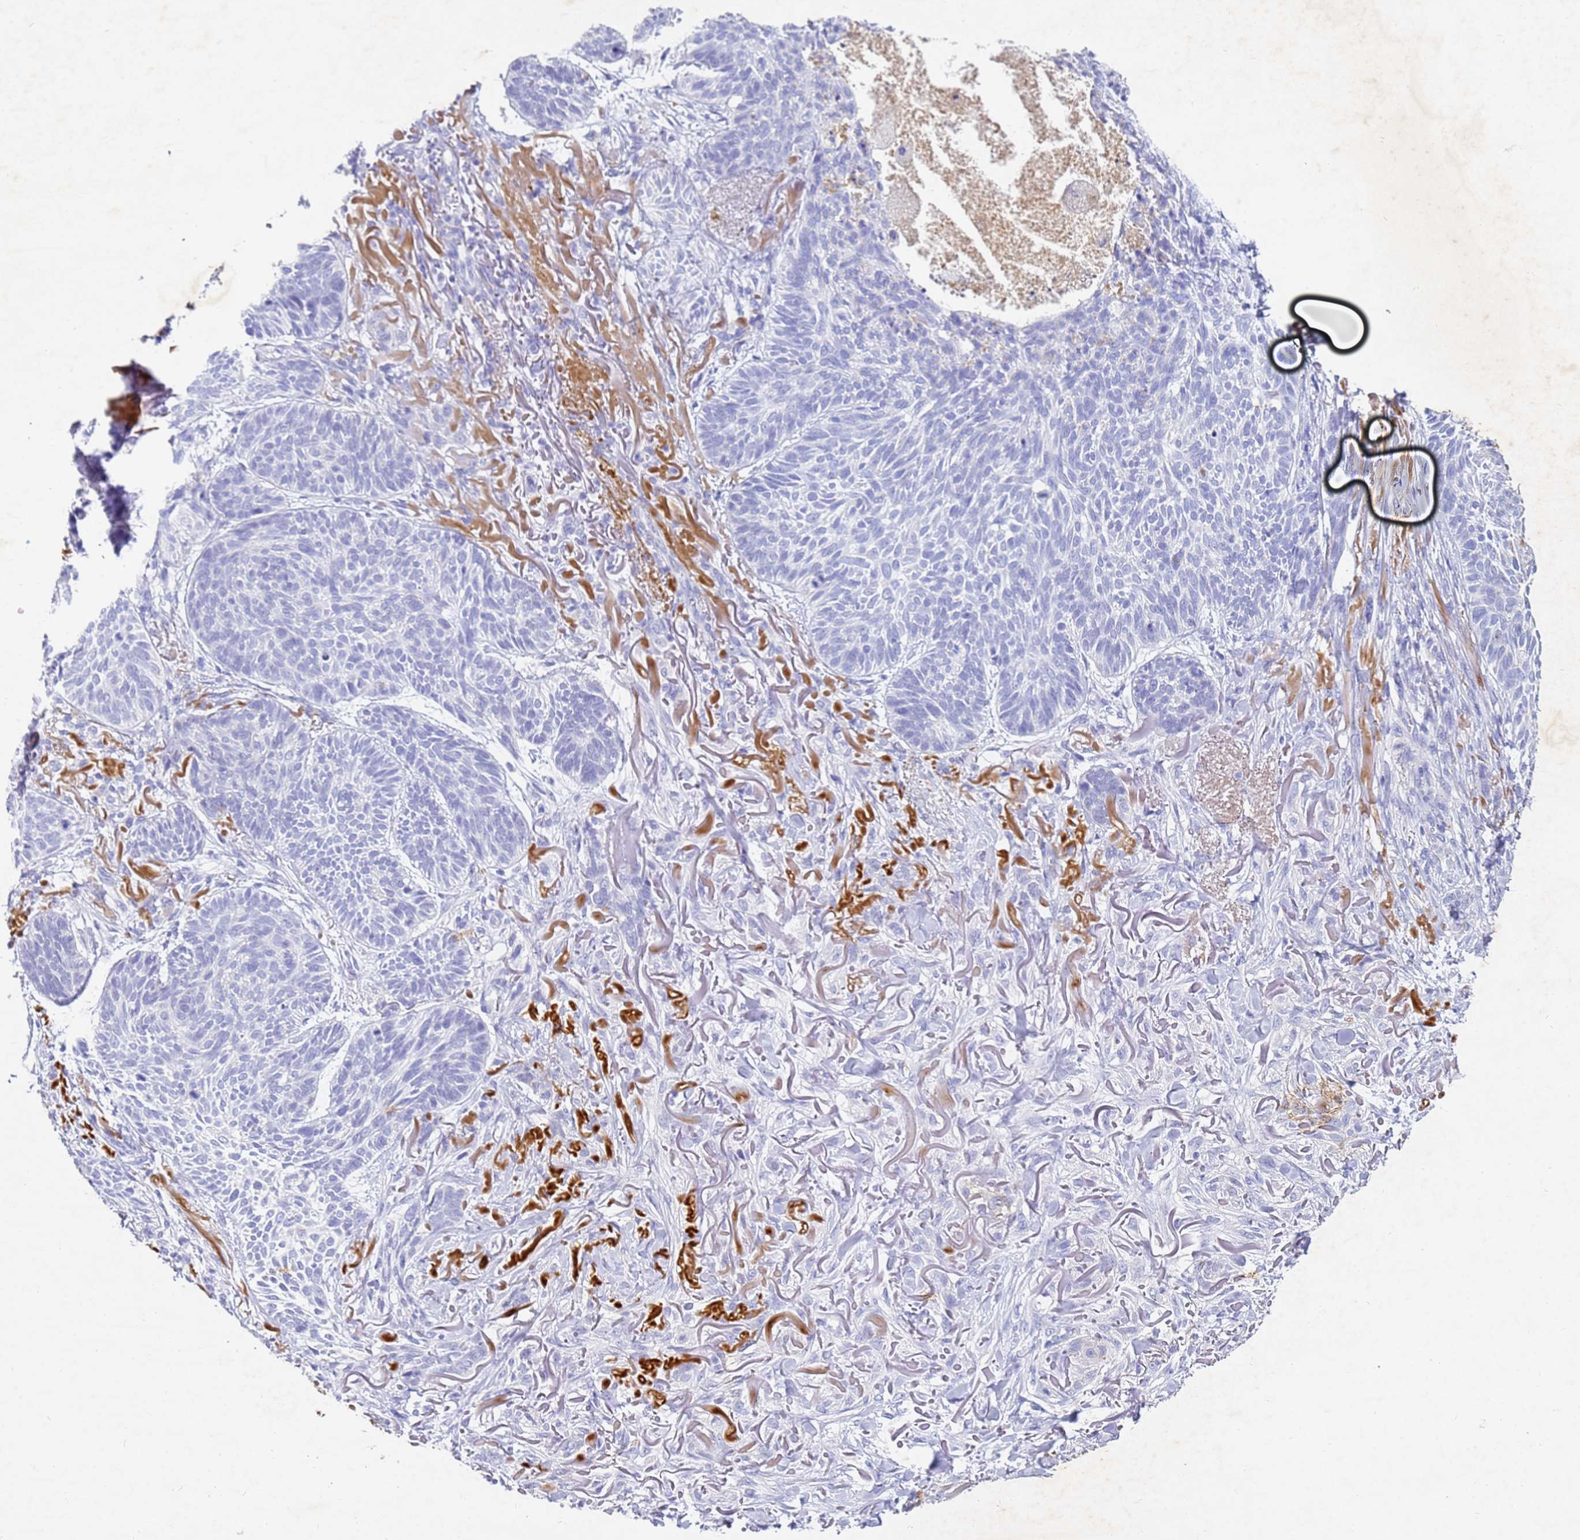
{"staining": {"intensity": "negative", "quantity": "none", "location": "none"}, "tissue": "skin cancer", "cell_type": "Tumor cells", "image_type": "cancer", "snomed": [{"axis": "morphology", "description": "Normal tissue, NOS"}, {"axis": "morphology", "description": "Basal cell carcinoma"}, {"axis": "topography", "description": "Skin"}], "caption": "DAB (3,3'-diaminobenzidine) immunohistochemical staining of human basal cell carcinoma (skin) demonstrates no significant expression in tumor cells.", "gene": "CFHR2", "patient": {"sex": "male", "age": 66}}